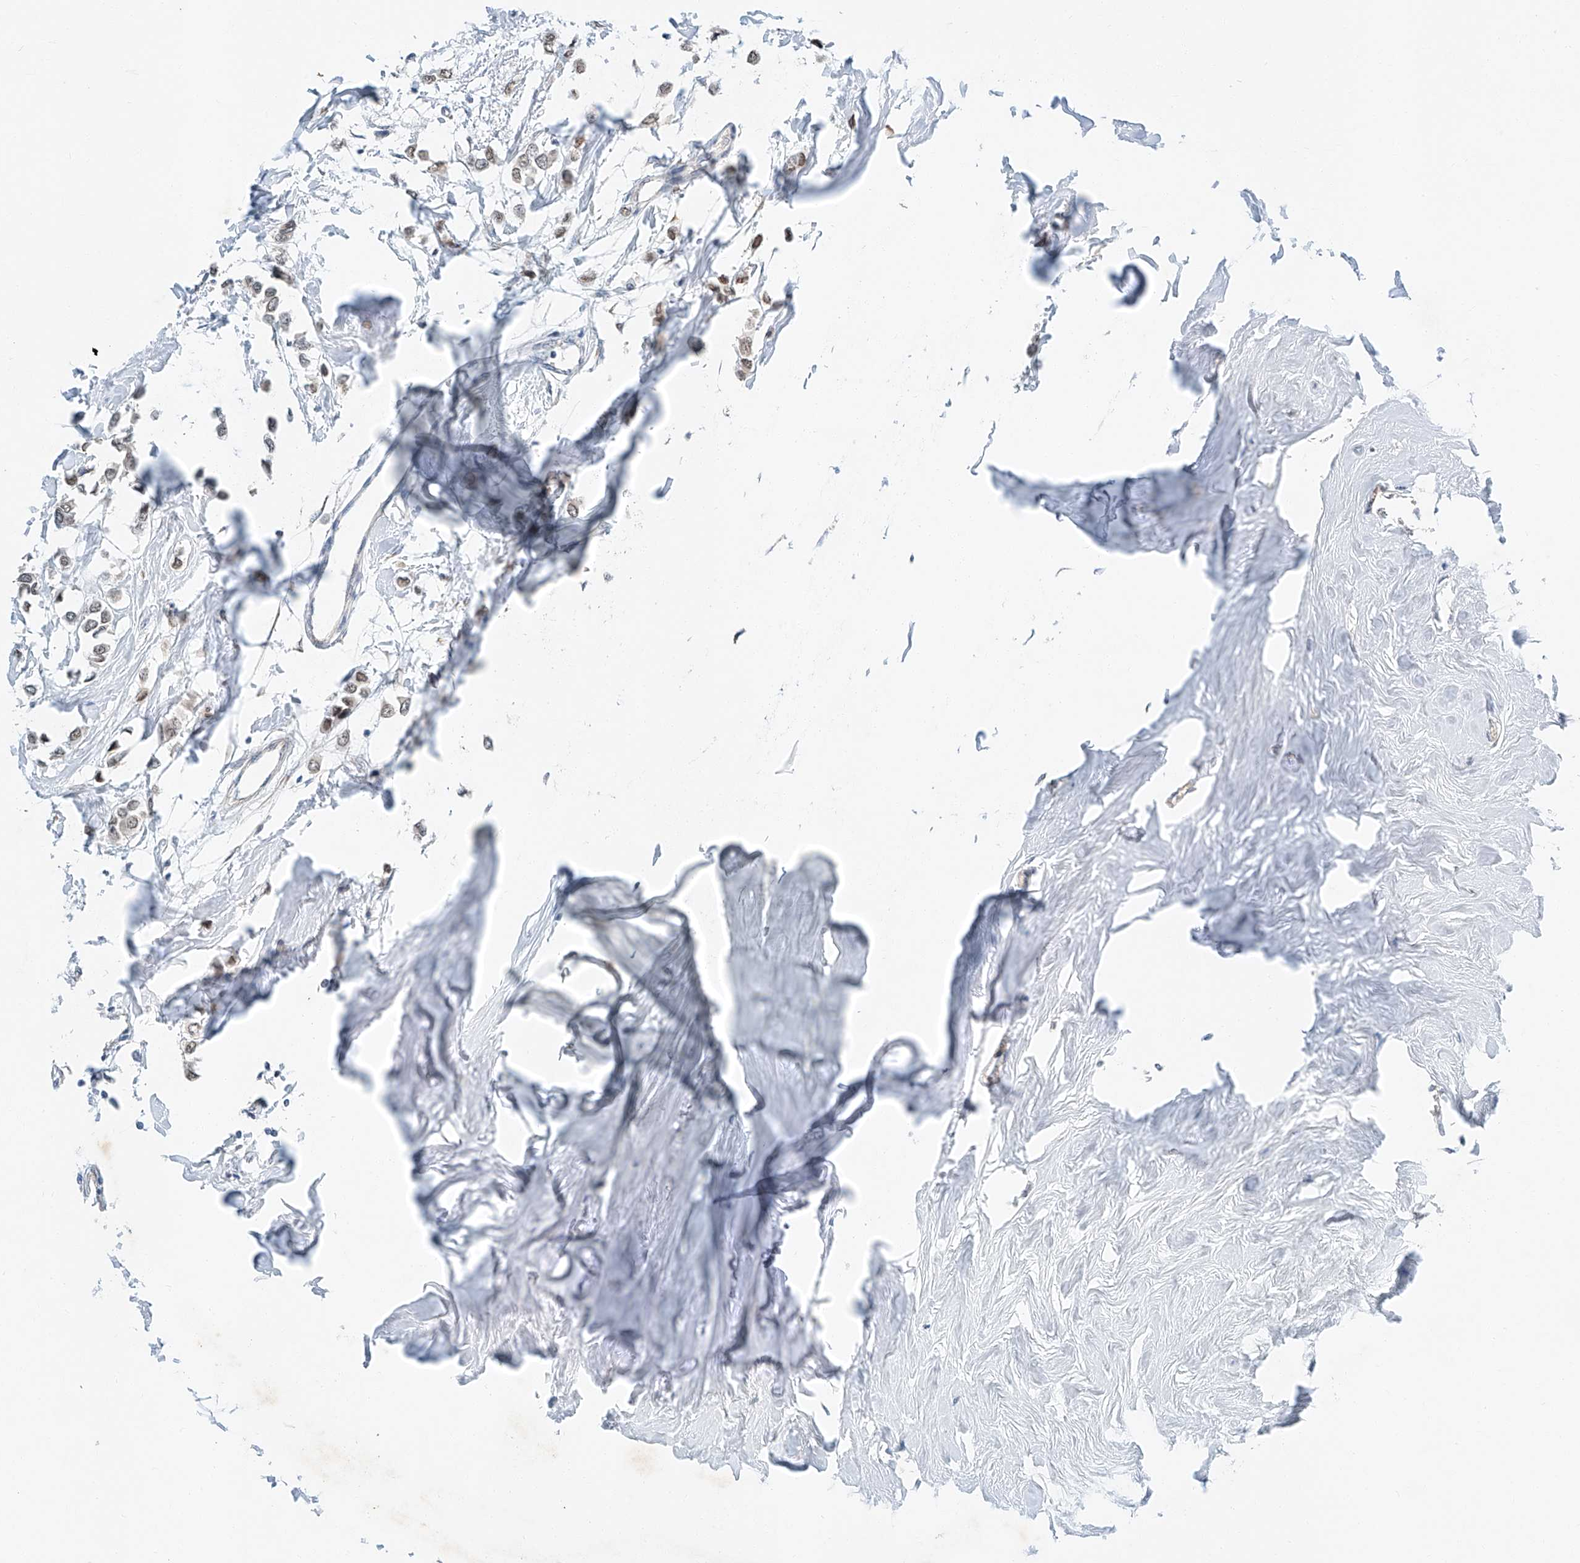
{"staining": {"intensity": "weak", "quantity": "25%-75%", "location": "nuclear"}, "tissue": "breast cancer", "cell_type": "Tumor cells", "image_type": "cancer", "snomed": [{"axis": "morphology", "description": "Lobular carcinoma"}, {"axis": "topography", "description": "Breast"}], "caption": "Protein expression analysis of human lobular carcinoma (breast) reveals weak nuclear staining in about 25%-75% of tumor cells.", "gene": "CTDP1", "patient": {"sex": "female", "age": 51}}